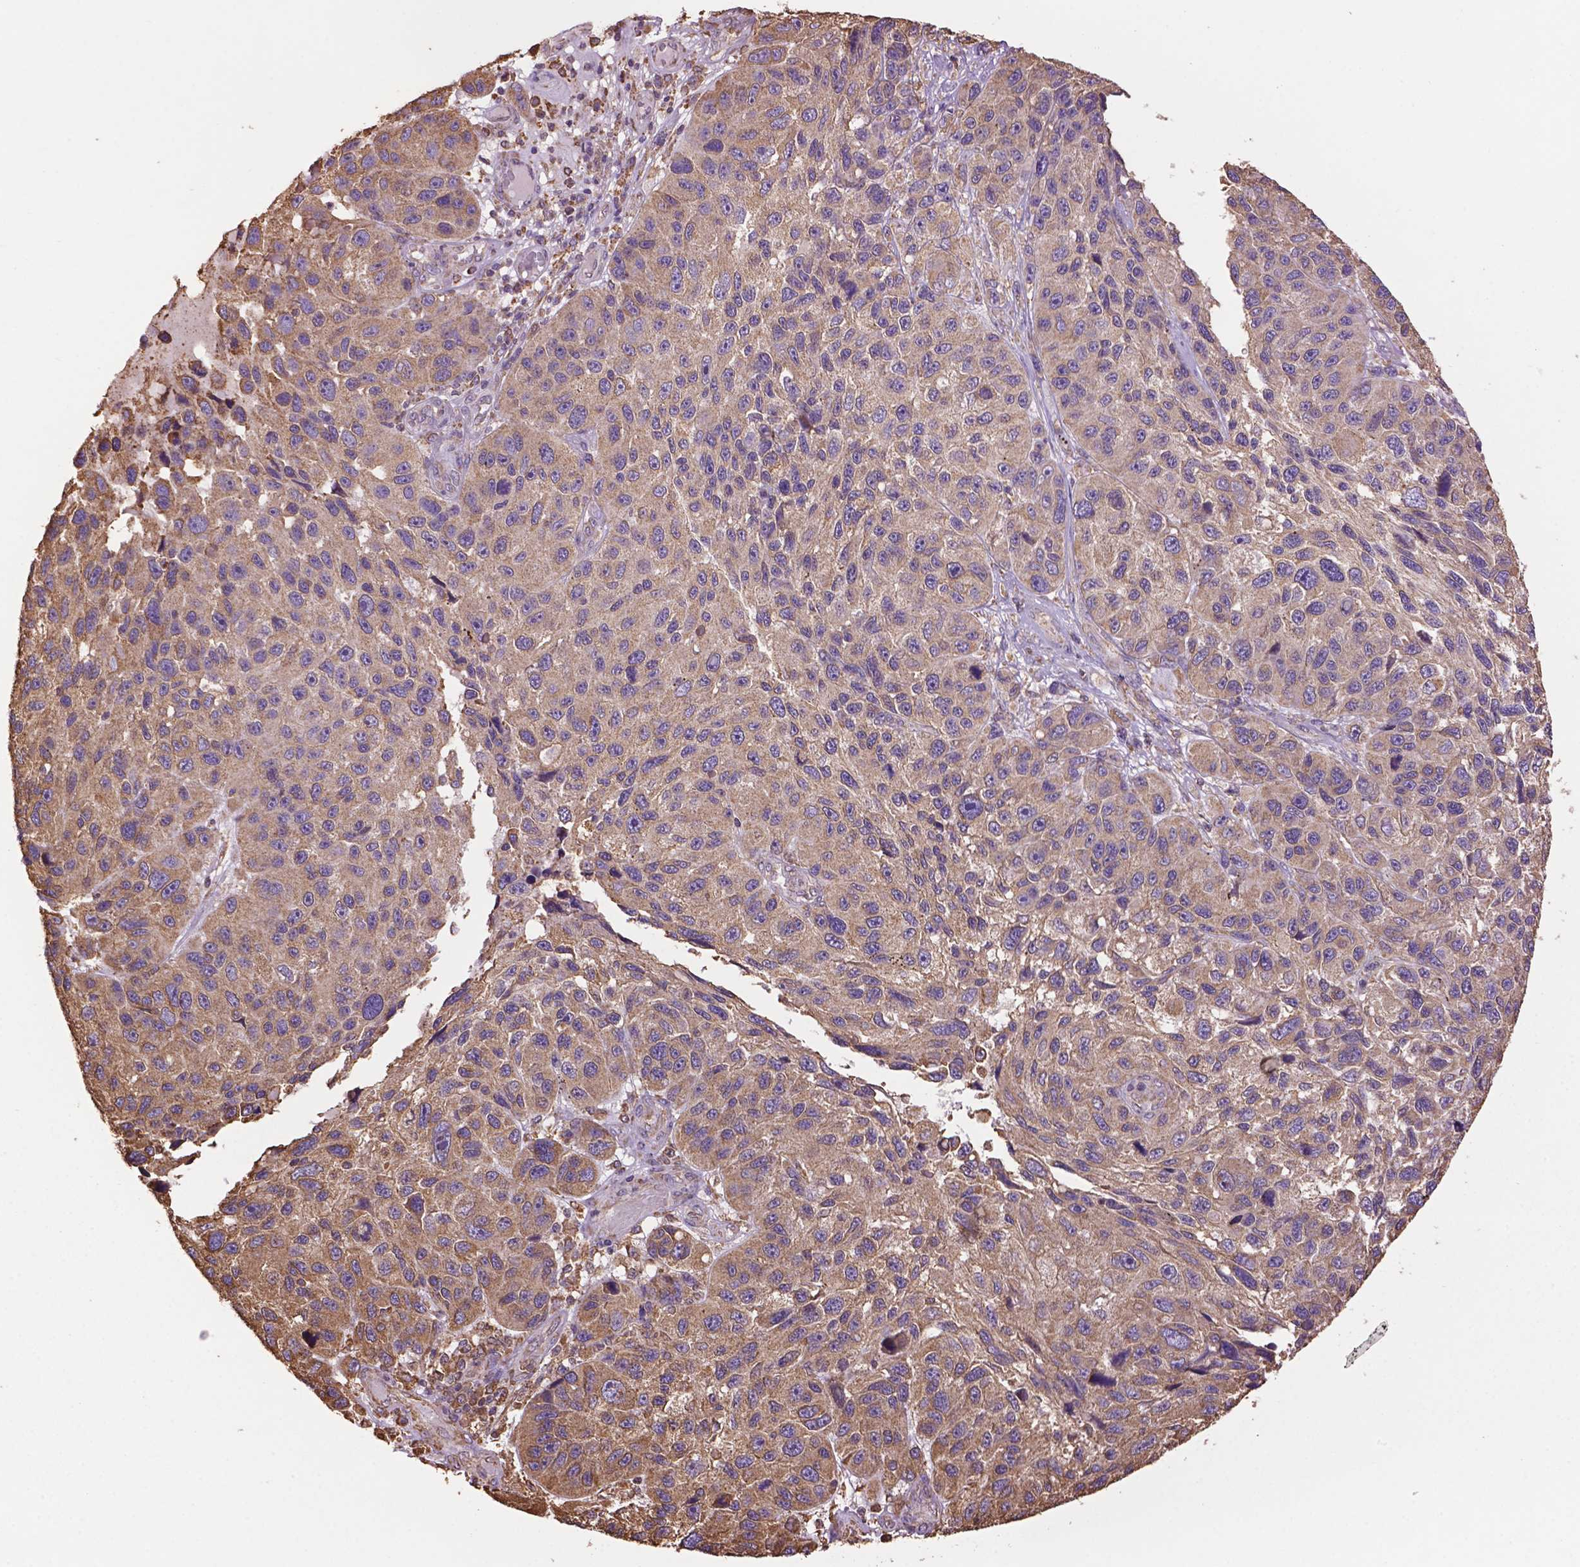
{"staining": {"intensity": "weak", "quantity": ">75%", "location": "cytoplasmic/membranous"}, "tissue": "melanoma", "cell_type": "Tumor cells", "image_type": "cancer", "snomed": [{"axis": "morphology", "description": "Malignant melanoma, NOS"}, {"axis": "topography", "description": "Skin"}], "caption": "Immunohistochemical staining of melanoma reveals weak cytoplasmic/membranous protein staining in approximately >75% of tumor cells.", "gene": "PPP2R5E", "patient": {"sex": "male", "age": 53}}